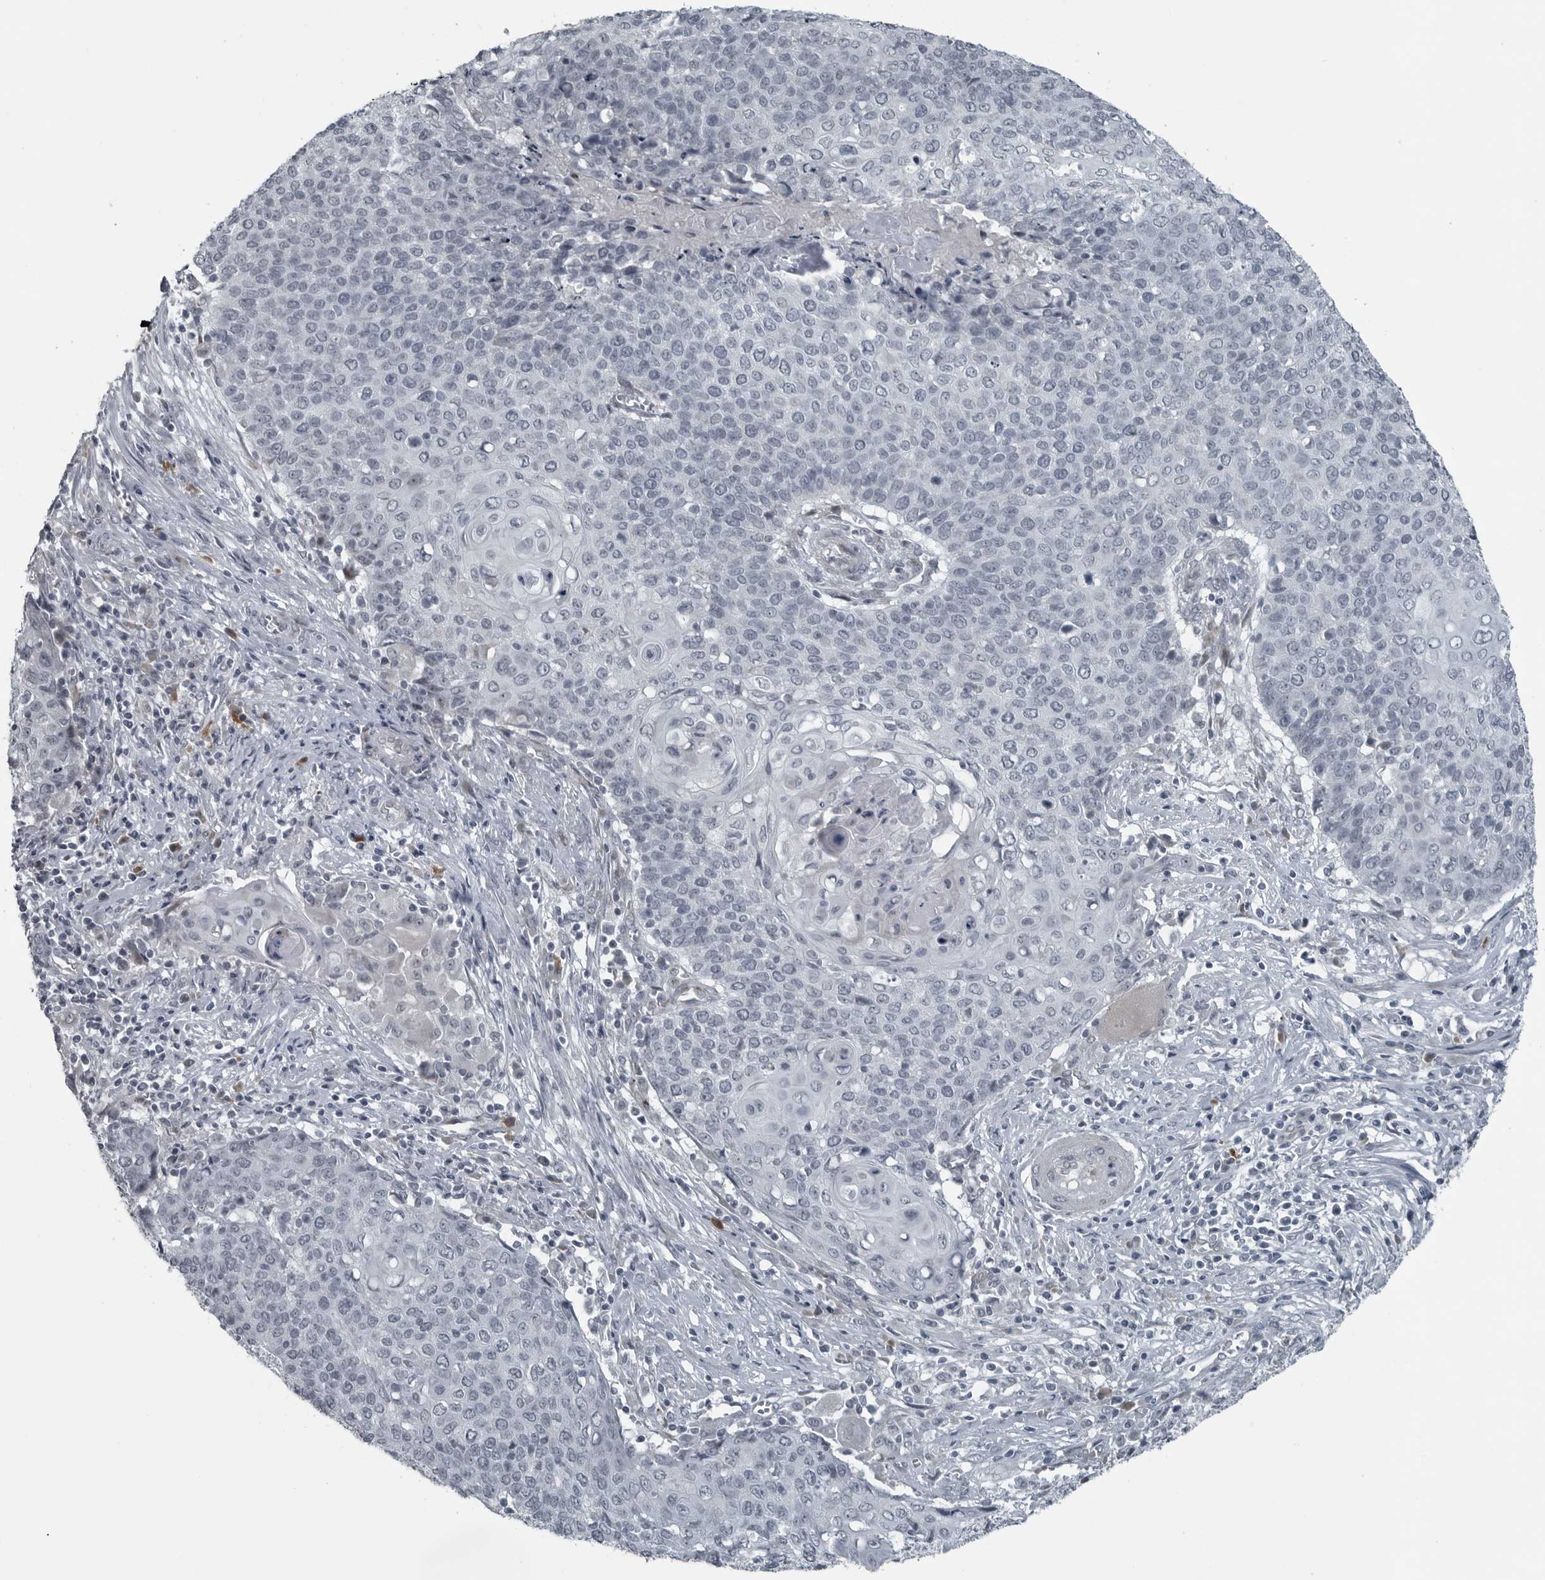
{"staining": {"intensity": "negative", "quantity": "none", "location": "none"}, "tissue": "cervical cancer", "cell_type": "Tumor cells", "image_type": "cancer", "snomed": [{"axis": "morphology", "description": "Squamous cell carcinoma, NOS"}, {"axis": "topography", "description": "Cervix"}], "caption": "A photomicrograph of human cervical cancer (squamous cell carcinoma) is negative for staining in tumor cells. Brightfield microscopy of IHC stained with DAB (brown) and hematoxylin (blue), captured at high magnification.", "gene": "DNAAF11", "patient": {"sex": "female", "age": 39}}